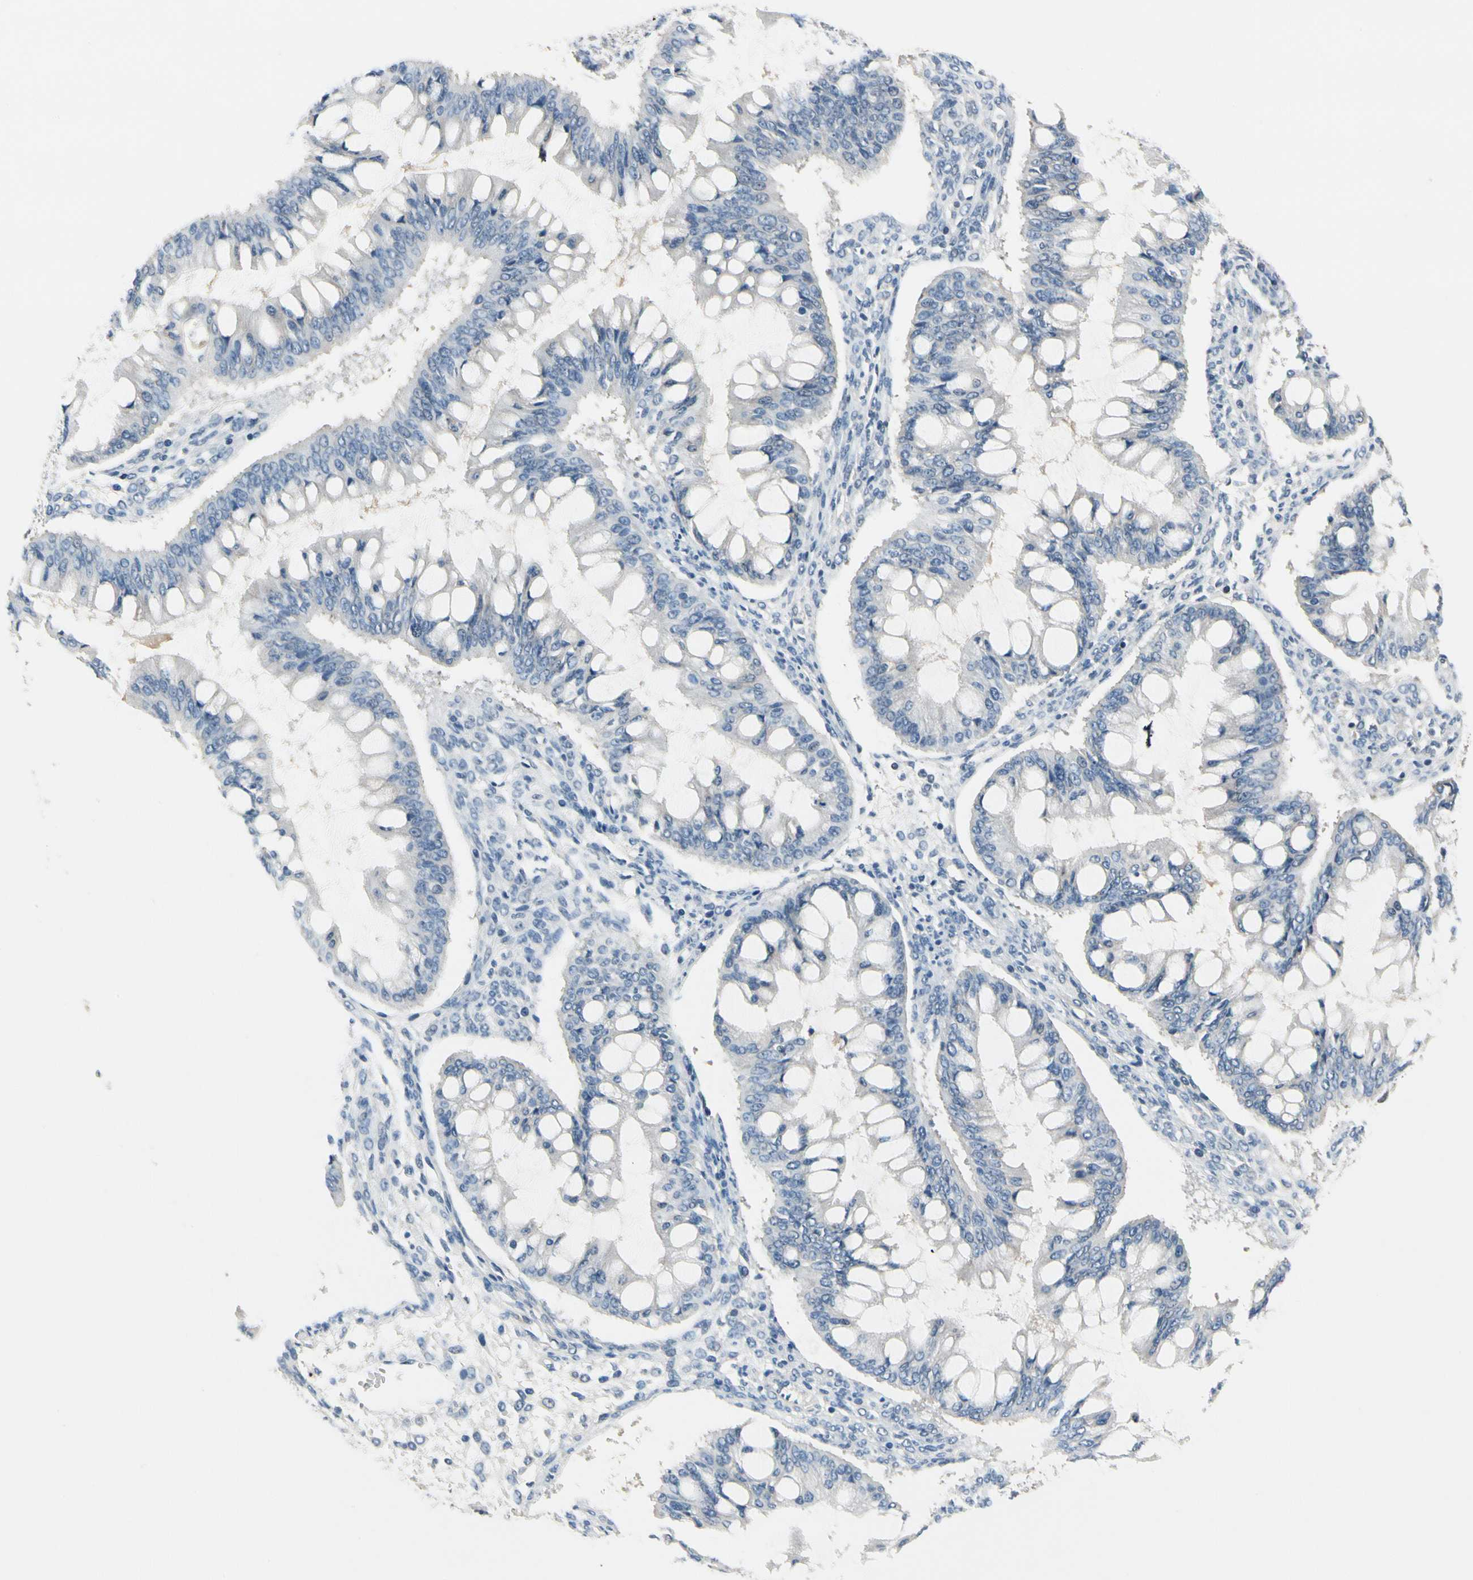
{"staining": {"intensity": "negative", "quantity": "none", "location": "none"}, "tissue": "ovarian cancer", "cell_type": "Tumor cells", "image_type": "cancer", "snomed": [{"axis": "morphology", "description": "Cystadenocarcinoma, mucinous, NOS"}, {"axis": "topography", "description": "Ovary"}], "caption": "High magnification brightfield microscopy of ovarian cancer (mucinous cystadenocarcinoma) stained with DAB (3,3'-diaminobenzidine) (brown) and counterstained with hematoxylin (blue): tumor cells show no significant expression.", "gene": "NFATC2", "patient": {"sex": "female", "age": 73}}